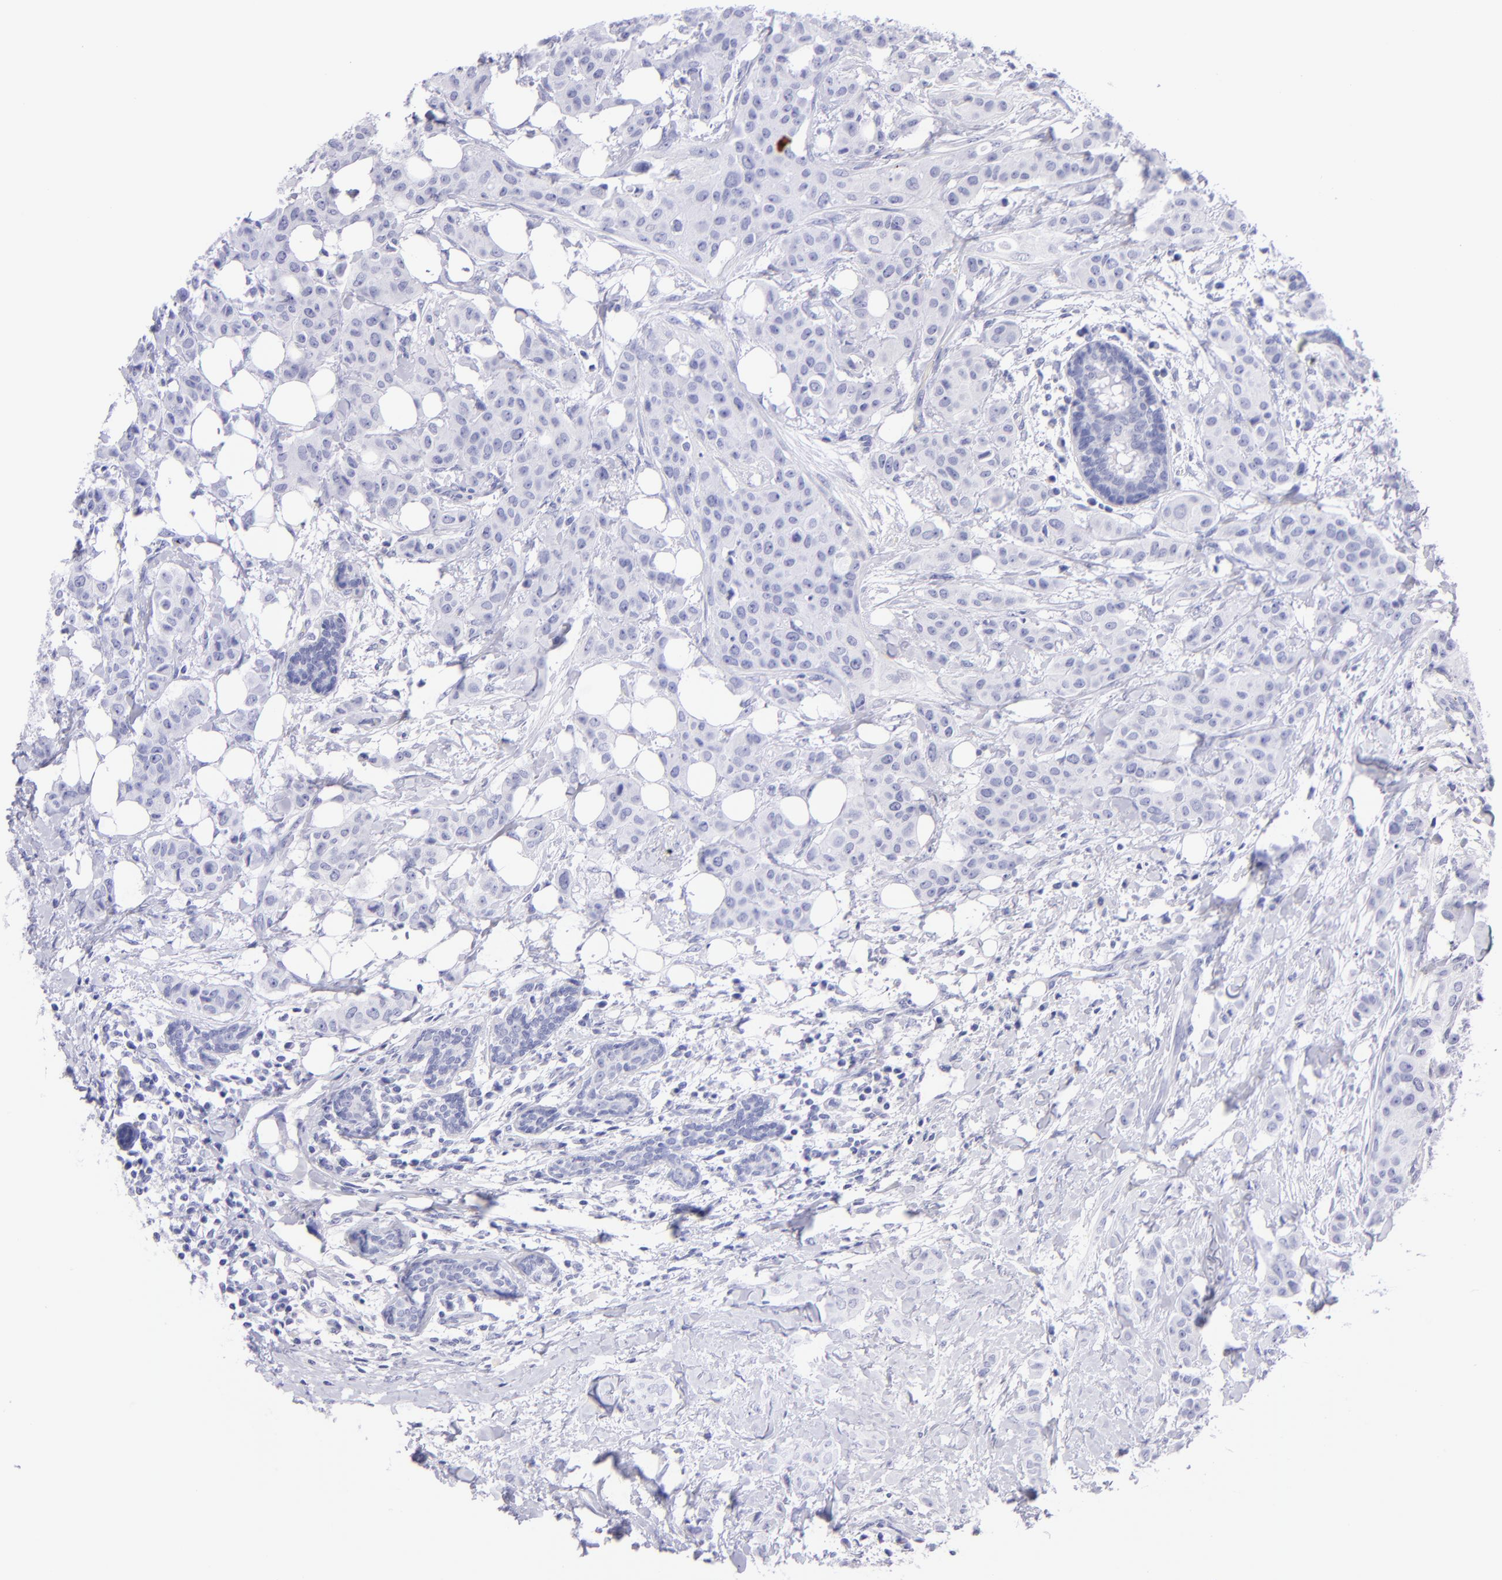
{"staining": {"intensity": "negative", "quantity": "none", "location": "none"}, "tissue": "breast cancer", "cell_type": "Tumor cells", "image_type": "cancer", "snomed": [{"axis": "morphology", "description": "Duct carcinoma"}, {"axis": "topography", "description": "Breast"}], "caption": "Immunohistochemistry photomicrograph of human intraductal carcinoma (breast) stained for a protein (brown), which displays no staining in tumor cells. (Brightfield microscopy of DAB IHC at high magnification).", "gene": "CNP", "patient": {"sex": "female", "age": 40}}